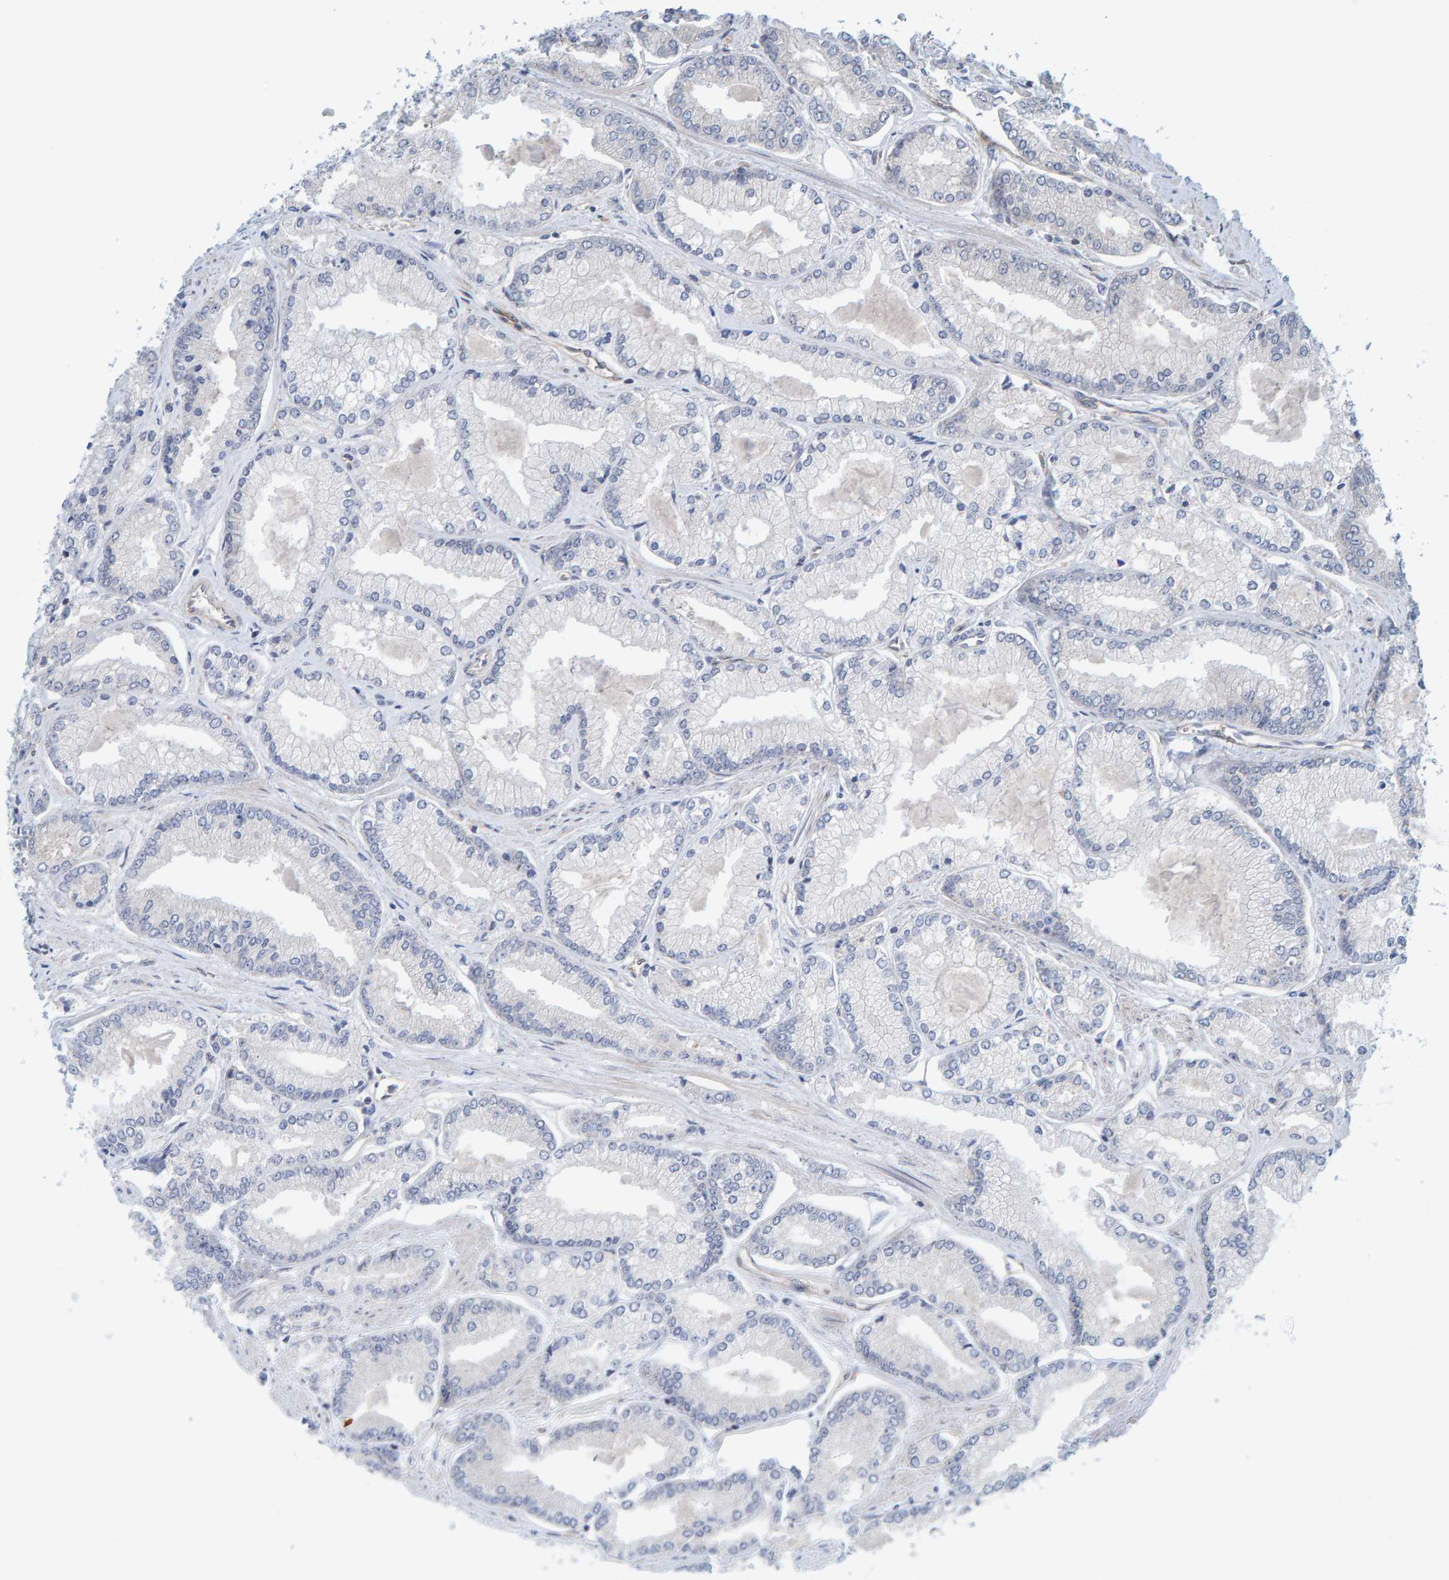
{"staining": {"intensity": "negative", "quantity": "none", "location": "none"}, "tissue": "prostate cancer", "cell_type": "Tumor cells", "image_type": "cancer", "snomed": [{"axis": "morphology", "description": "Adenocarcinoma, Low grade"}, {"axis": "topography", "description": "Prostate"}], "caption": "Immunohistochemical staining of prostate cancer (adenocarcinoma (low-grade)) demonstrates no significant staining in tumor cells.", "gene": "PRKD2", "patient": {"sex": "male", "age": 52}}